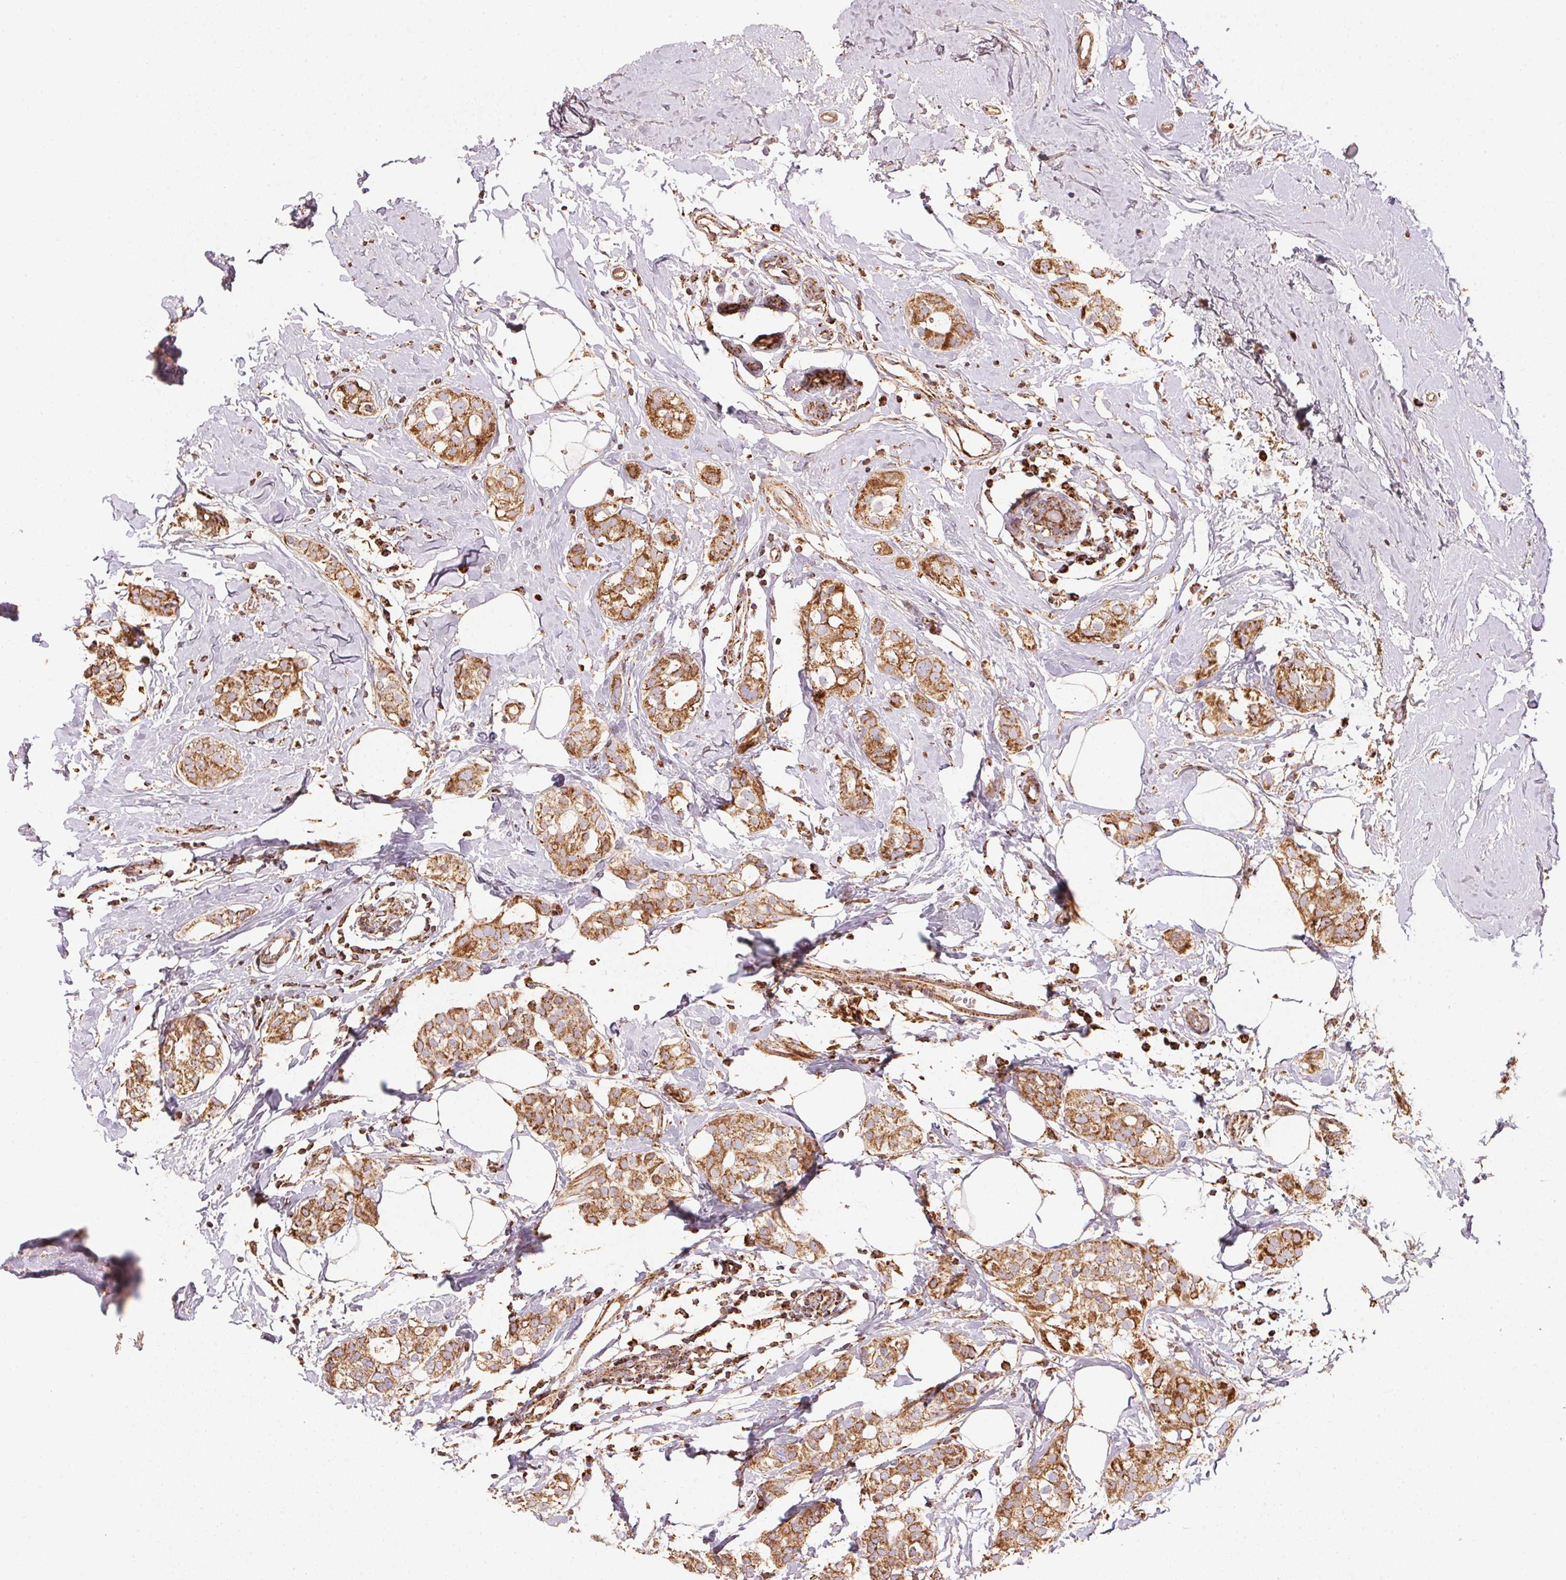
{"staining": {"intensity": "moderate", "quantity": ">75%", "location": "cytoplasmic/membranous"}, "tissue": "breast cancer", "cell_type": "Tumor cells", "image_type": "cancer", "snomed": [{"axis": "morphology", "description": "Duct carcinoma"}, {"axis": "topography", "description": "Breast"}], "caption": "Tumor cells demonstrate moderate cytoplasmic/membranous expression in about >75% of cells in breast infiltrating ductal carcinoma.", "gene": "NDUFS2", "patient": {"sex": "female", "age": 40}}